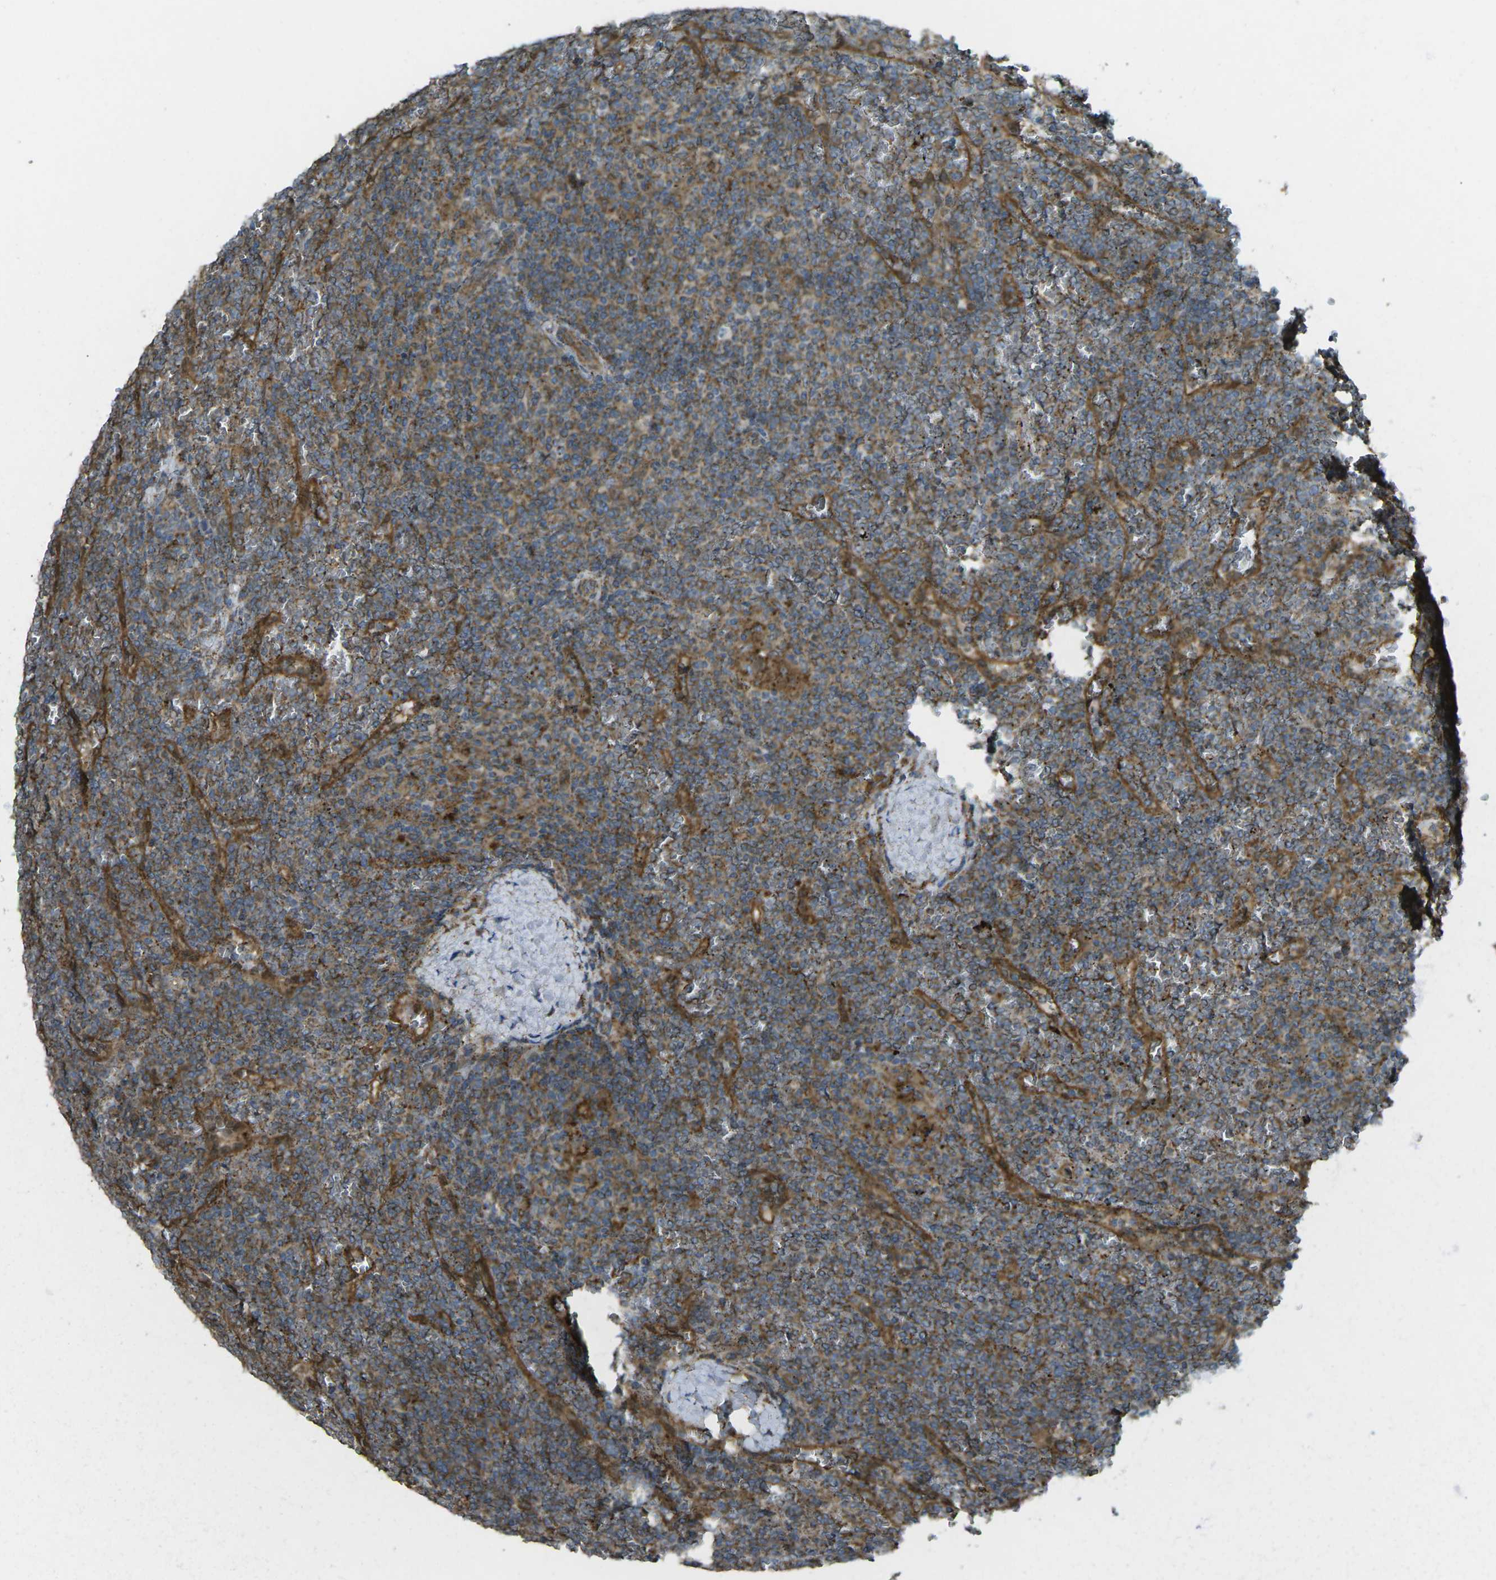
{"staining": {"intensity": "weak", "quantity": "25%-75%", "location": "cytoplasmic/membranous"}, "tissue": "lymphoma", "cell_type": "Tumor cells", "image_type": "cancer", "snomed": [{"axis": "morphology", "description": "Malignant lymphoma, non-Hodgkin's type, Low grade"}, {"axis": "topography", "description": "Spleen"}], "caption": "Weak cytoplasmic/membranous protein expression is appreciated in about 25%-75% of tumor cells in low-grade malignant lymphoma, non-Hodgkin's type.", "gene": "CHMP3", "patient": {"sex": "female", "age": 19}}